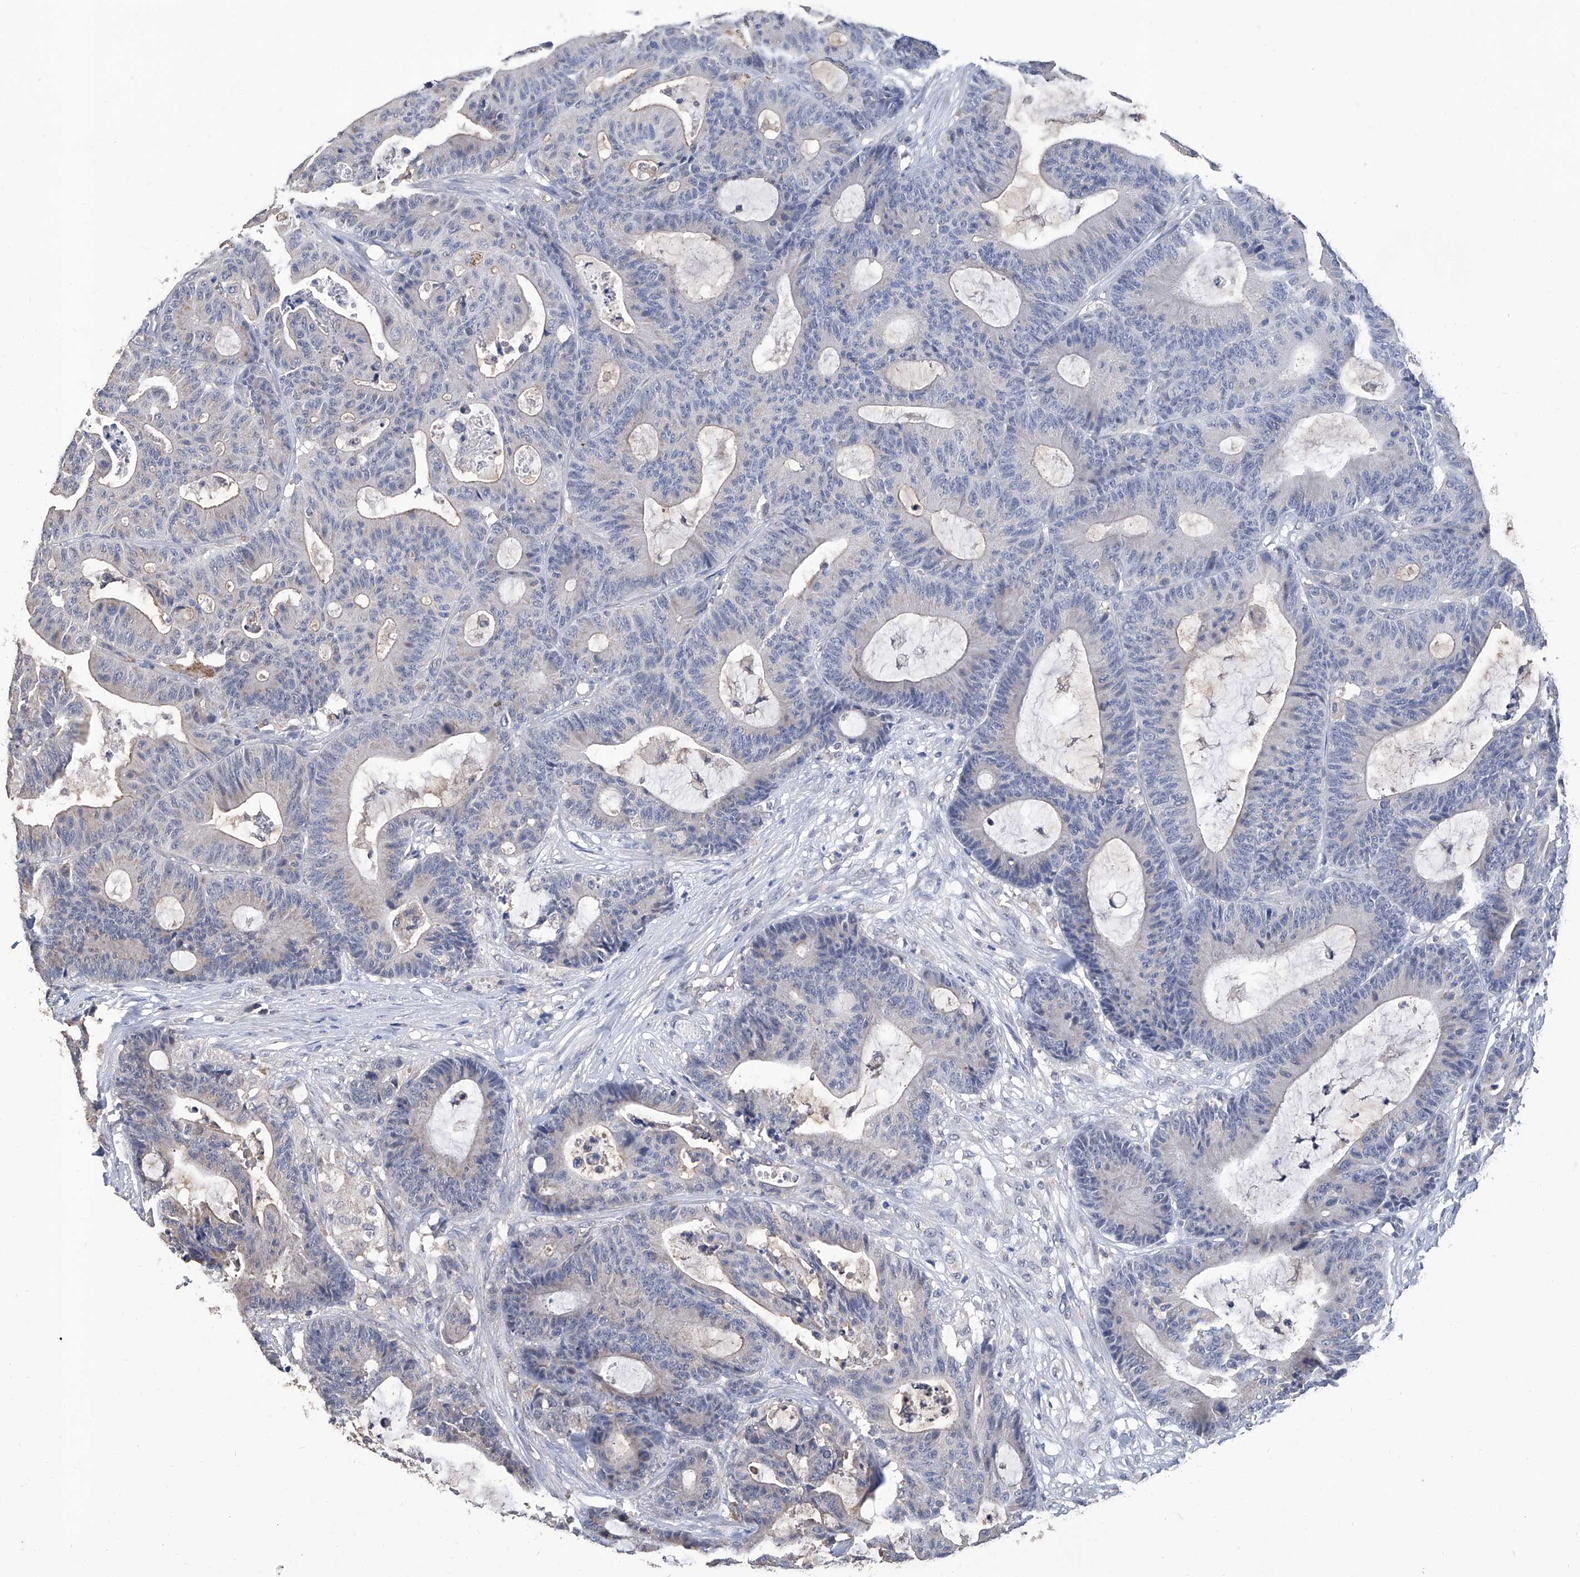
{"staining": {"intensity": "negative", "quantity": "none", "location": "none"}, "tissue": "colorectal cancer", "cell_type": "Tumor cells", "image_type": "cancer", "snomed": [{"axis": "morphology", "description": "Adenocarcinoma, NOS"}, {"axis": "topography", "description": "Colon"}], "caption": "There is no significant expression in tumor cells of adenocarcinoma (colorectal). (IHC, brightfield microscopy, high magnification).", "gene": "GPT", "patient": {"sex": "female", "age": 84}}